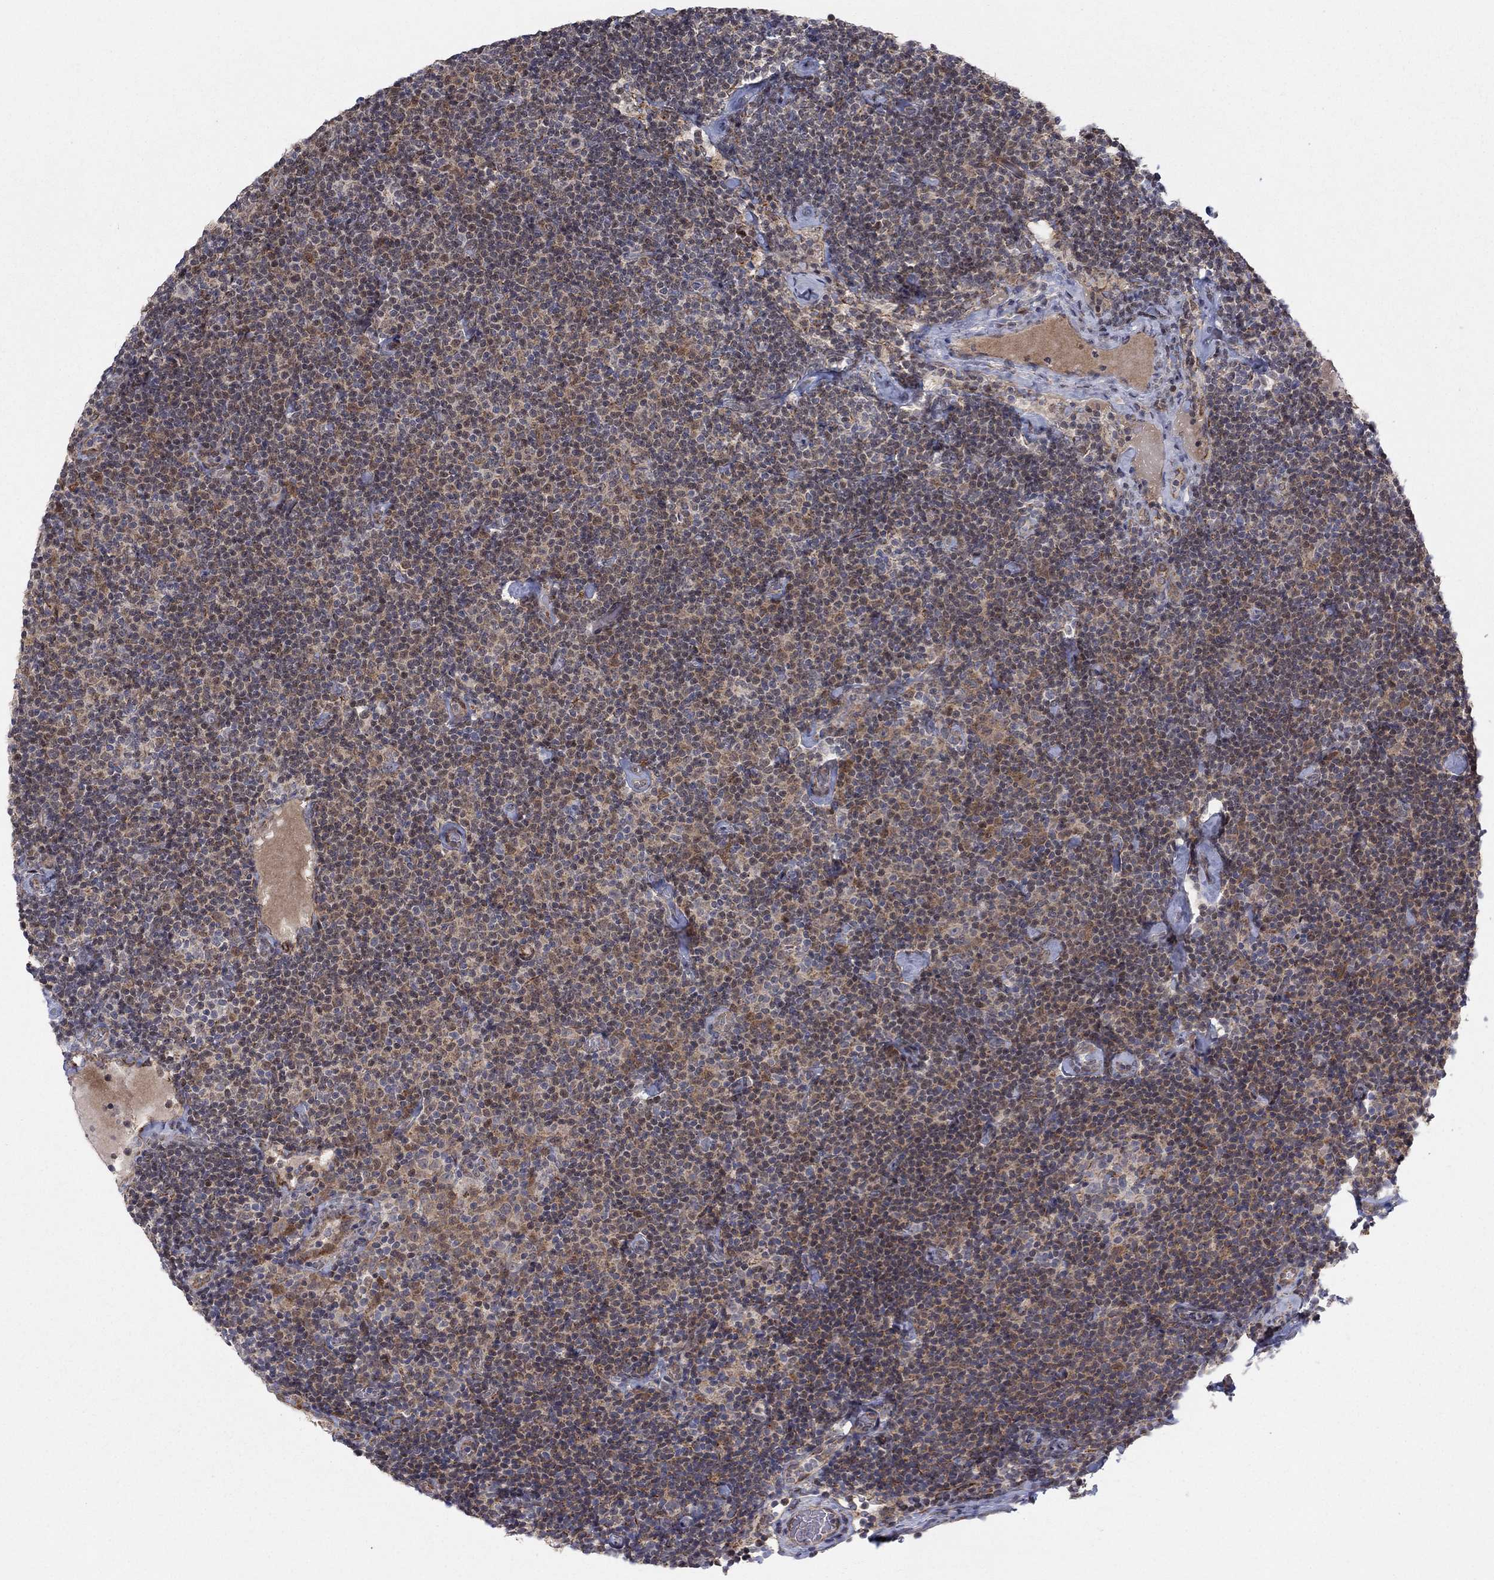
{"staining": {"intensity": "moderate", "quantity": ">75%", "location": "cytoplasmic/membranous"}, "tissue": "lymphoma", "cell_type": "Tumor cells", "image_type": "cancer", "snomed": [{"axis": "morphology", "description": "Malignant lymphoma, non-Hodgkin's type, Low grade"}, {"axis": "topography", "description": "Lymph node"}], "caption": "Moderate cytoplasmic/membranous positivity for a protein is present in about >75% of tumor cells of low-grade malignant lymphoma, non-Hodgkin's type using immunohistochemistry.", "gene": "ZNF395", "patient": {"sex": "male", "age": 81}}